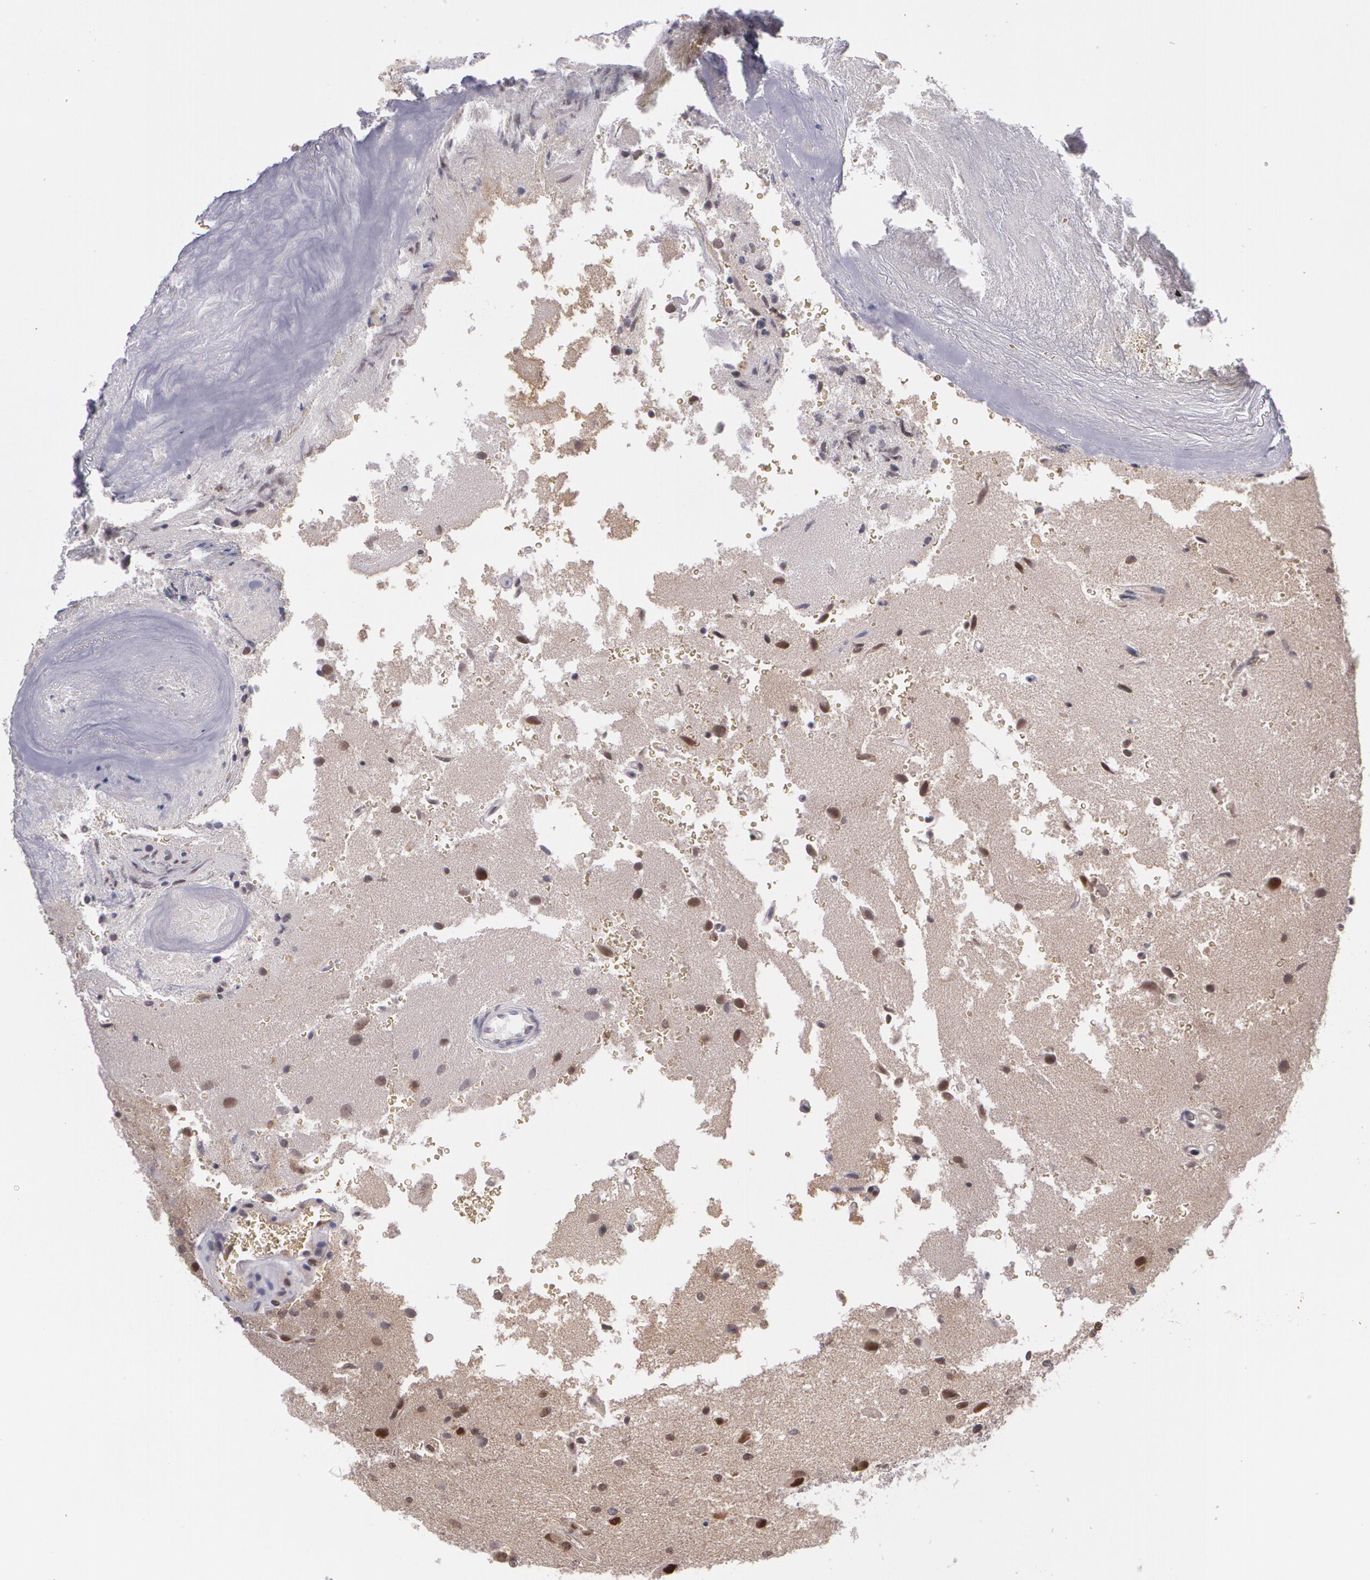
{"staining": {"intensity": "moderate", "quantity": "25%-75%", "location": "nuclear"}, "tissue": "glioma", "cell_type": "Tumor cells", "image_type": "cancer", "snomed": [{"axis": "morphology", "description": "Normal tissue, NOS"}, {"axis": "morphology", "description": "Glioma, malignant, High grade"}, {"axis": "topography", "description": "Cerebral cortex"}], "caption": "This photomicrograph displays IHC staining of human high-grade glioma (malignant), with medium moderate nuclear expression in approximately 25%-75% of tumor cells.", "gene": "CUL2", "patient": {"sex": "male", "age": 75}}